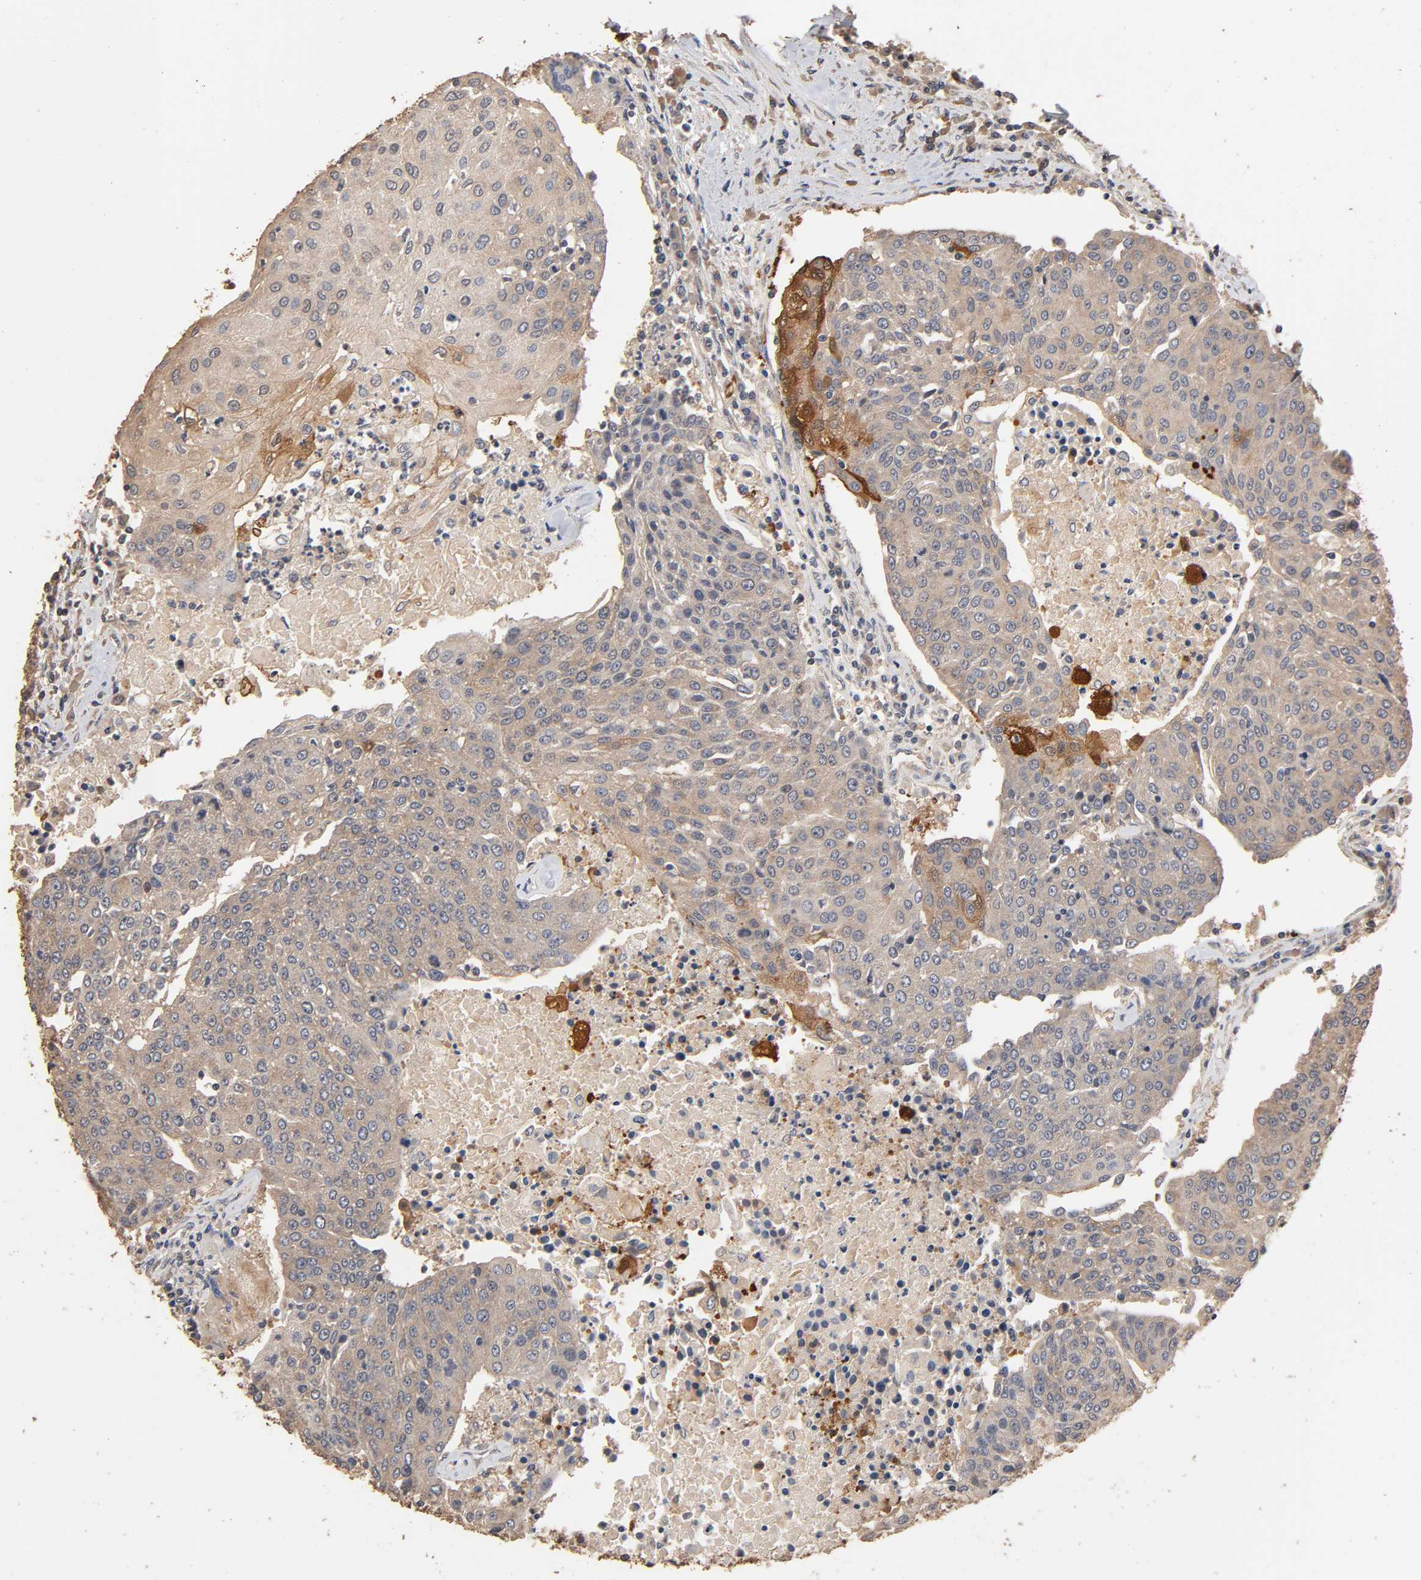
{"staining": {"intensity": "weak", "quantity": ">75%", "location": "cytoplasmic/membranous"}, "tissue": "urothelial cancer", "cell_type": "Tumor cells", "image_type": "cancer", "snomed": [{"axis": "morphology", "description": "Urothelial carcinoma, High grade"}, {"axis": "topography", "description": "Urinary bladder"}], "caption": "Immunohistochemistry (DAB) staining of human urothelial cancer exhibits weak cytoplasmic/membranous protein expression in approximately >75% of tumor cells. (Stains: DAB in brown, nuclei in blue, Microscopy: brightfield microscopy at high magnification).", "gene": "ARHGEF7", "patient": {"sex": "female", "age": 85}}